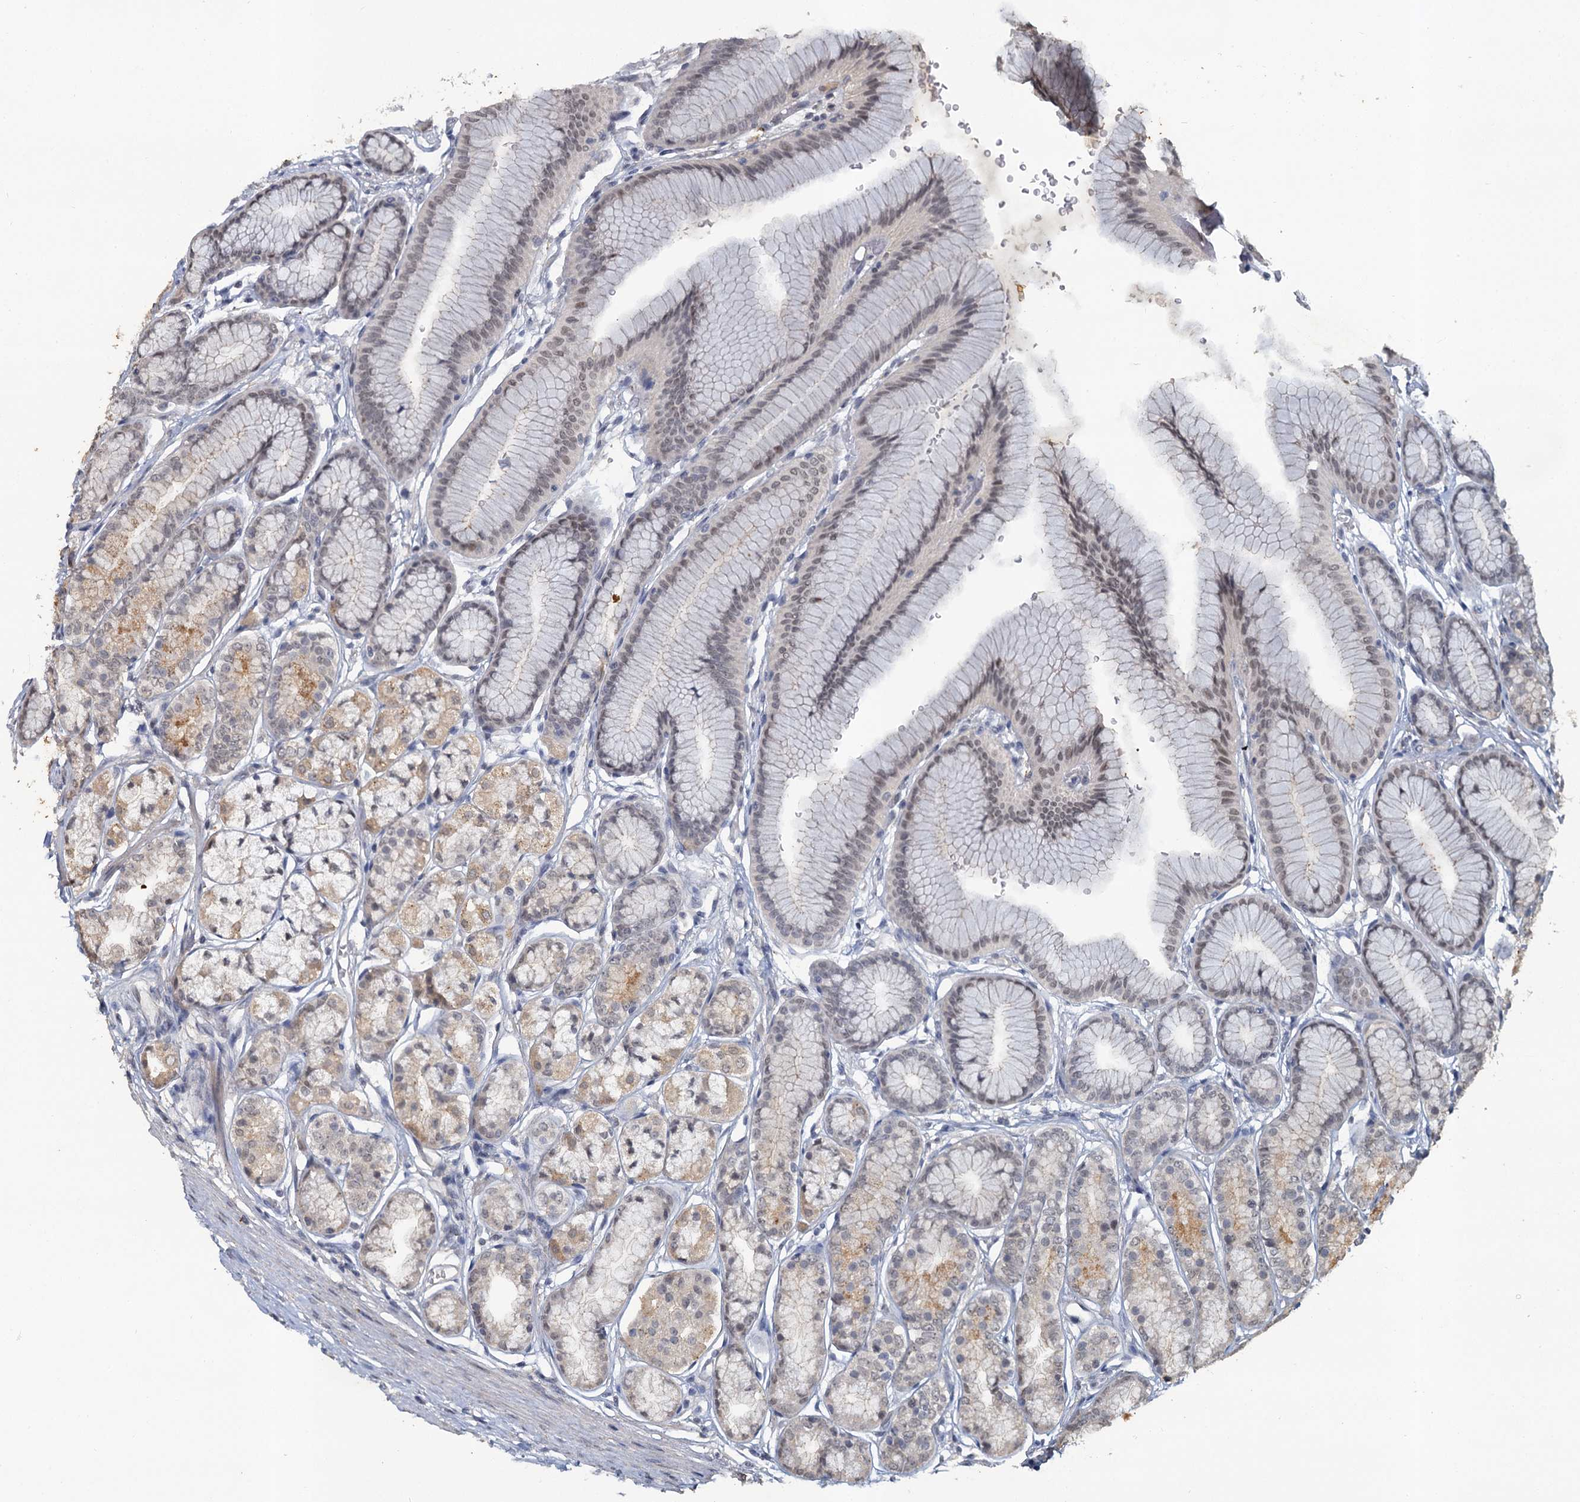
{"staining": {"intensity": "weak", "quantity": "<25%", "location": "cytoplasmic/membranous,nuclear"}, "tissue": "stomach", "cell_type": "Glandular cells", "image_type": "normal", "snomed": [{"axis": "morphology", "description": "Normal tissue, NOS"}, {"axis": "morphology", "description": "Adenocarcinoma, NOS"}, {"axis": "morphology", "description": "Adenocarcinoma, High grade"}, {"axis": "topography", "description": "Stomach, upper"}, {"axis": "topography", "description": "Stomach"}], "caption": "Unremarkable stomach was stained to show a protein in brown. There is no significant expression in glandular cells. (DAB immunohistochemistry visualized using brightfield microscopy, high magnification).", "gene": "MUCL1", "patient": {"sex": "female", "age": 65}}